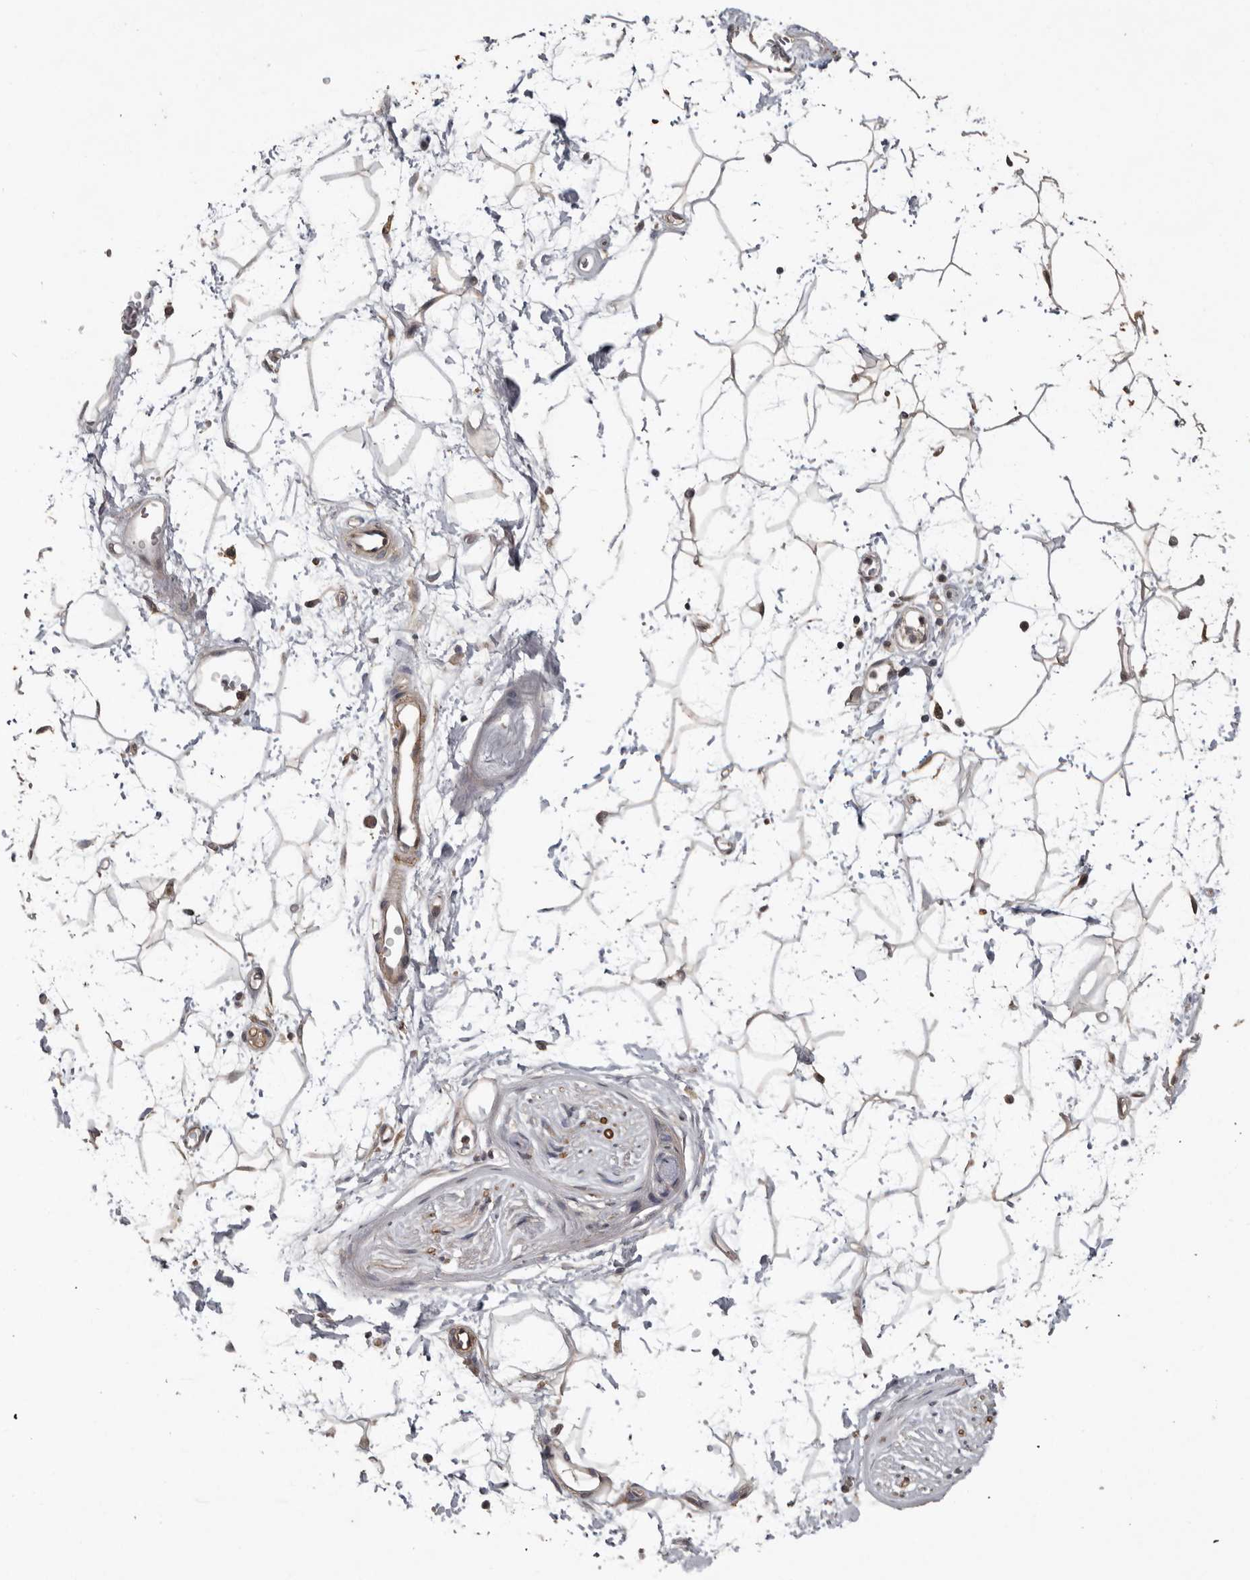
{"staining": {"intensity": "weak", "quantity": "<25%", "location": "cytoplasmic/membranous"}, "tissue": "adipose tissue", "cell_type": "Adipocytes", "image_type": "normal", "snomed": [{"axis": "morphology", "description": "Normal tissue, NOS"}, {"axis": "topography", "description": "Soft tissue"}], "caption": "Immunohistochemical staining of unremarkable adipose tissue demonstrates no significant expression in adipocytes. (Stains: DAB (3,3'-diaminobenzidine) IHC with hematoxylin counter stain, Microscopy: brightfield microscopy at high magnification).", "gene": "MTF1", "patient": {"sex": "male", "age": 72}}